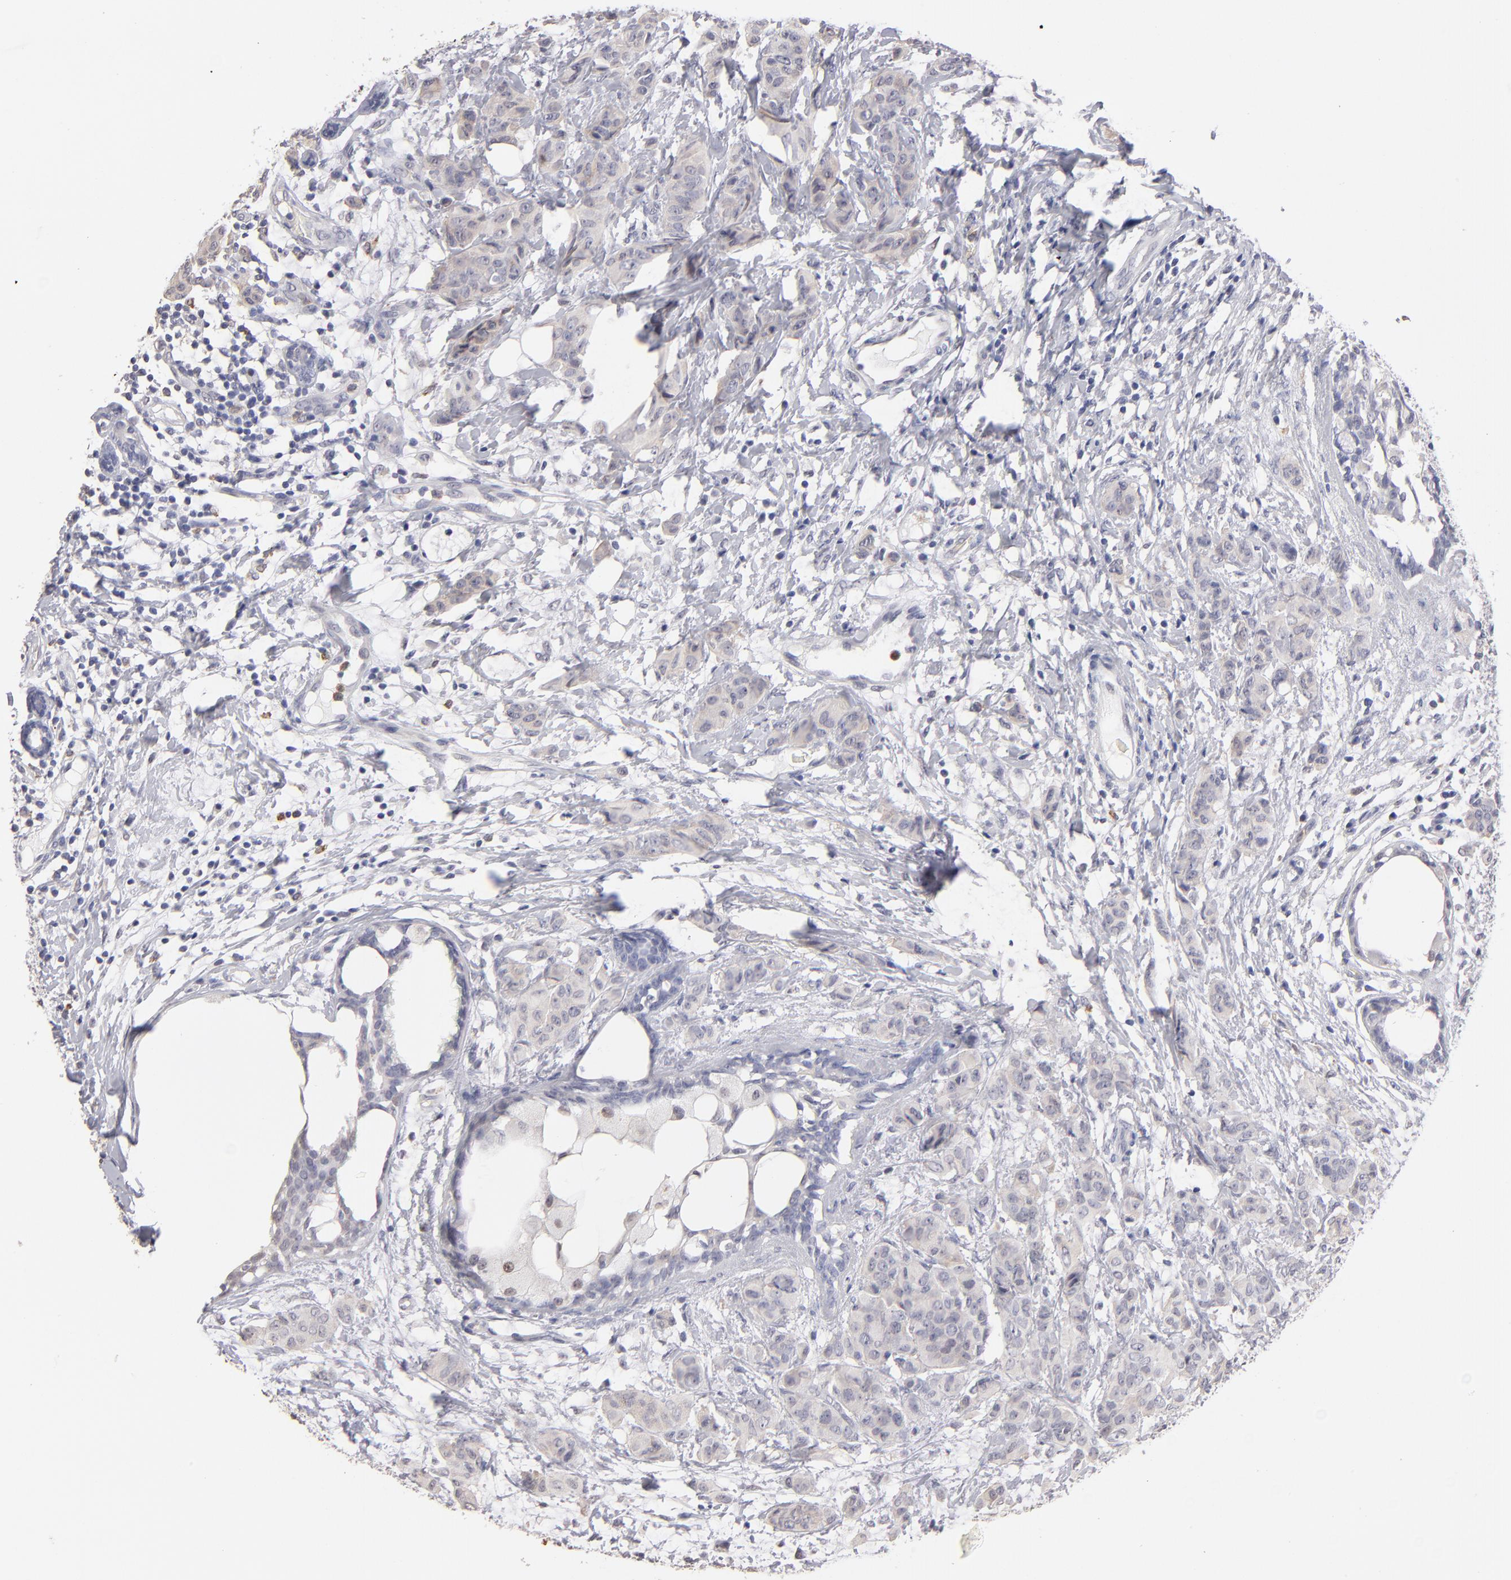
{"staining": {"intensity": "negative", "quantity": "none", "location": "none"}, "tissue": "breast cancer", "cell_type": "Tumor cells", "image_type": "cancer", "snomed": [{"axis": "morphology", "description": "Duct carcinoma"}, {"axis": "topography", "description": "Breast"}], "caption": "Tumor cells are negative for protein expression in human breast cancer.", "gene": "MGAM", "patient": {"sex": "female", "age": 40}}